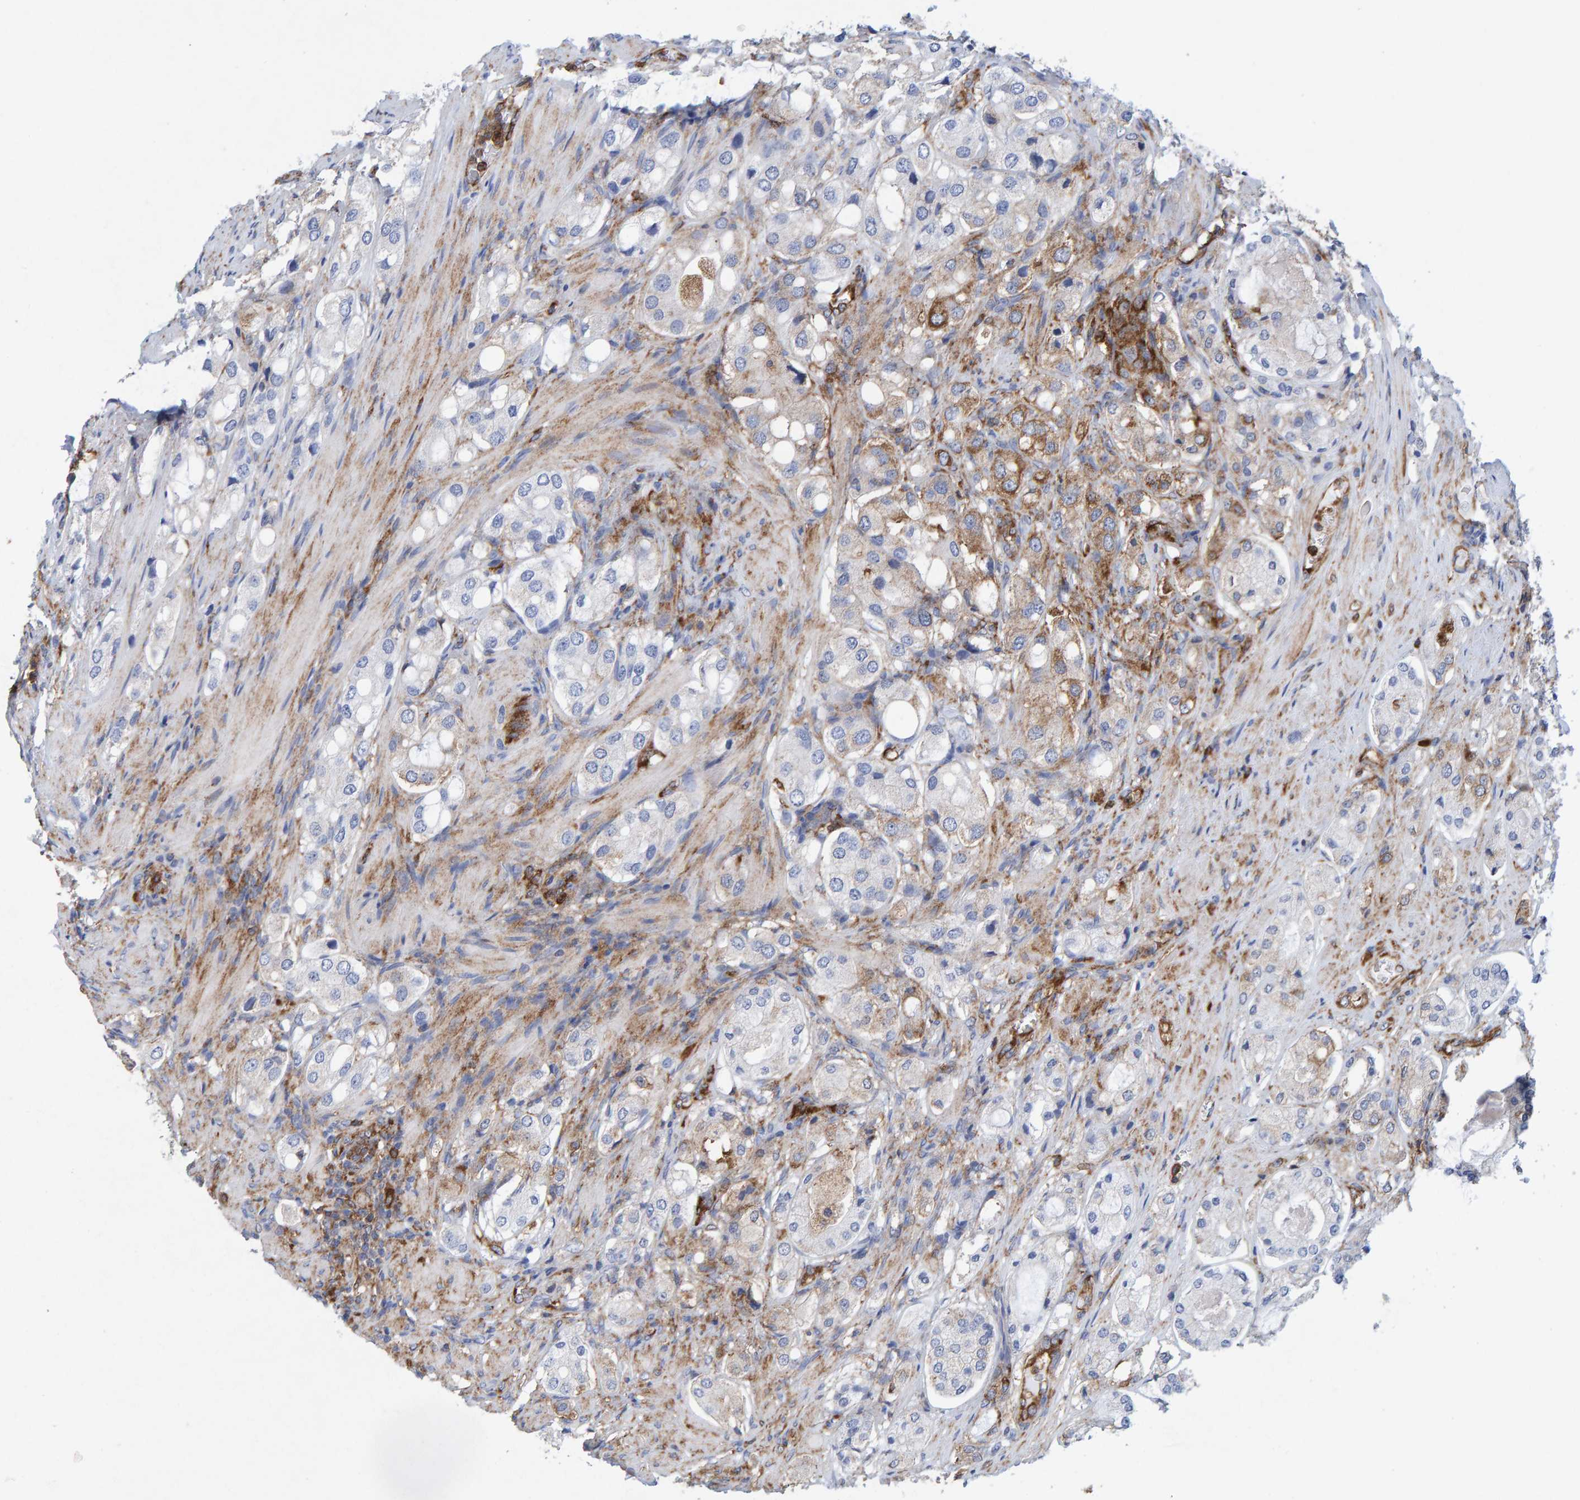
{"staining": {"intensity": "moderate", "quantity": "<25%", "location": "cytoplasmic/membranous"}, "tissue": "prostate cancer", "cell_type": "Tumor cells", "image_type": "cancer", "snomed": [{"axis": "morphology", "description": "Adenocarcinoma, High grade"}, {"axis": "topography", "description": "Prostate"}], "caption": "A micrograph showing moderate cytoplasmic/membranous expression in approximately <25% of tumor cells in prostate cancer (adenocarcinoma (high-grade)), as visualized by brown immunohistochemical staining.", "gene": "MVP", "patient": {"sex": "male", "age": 65}}